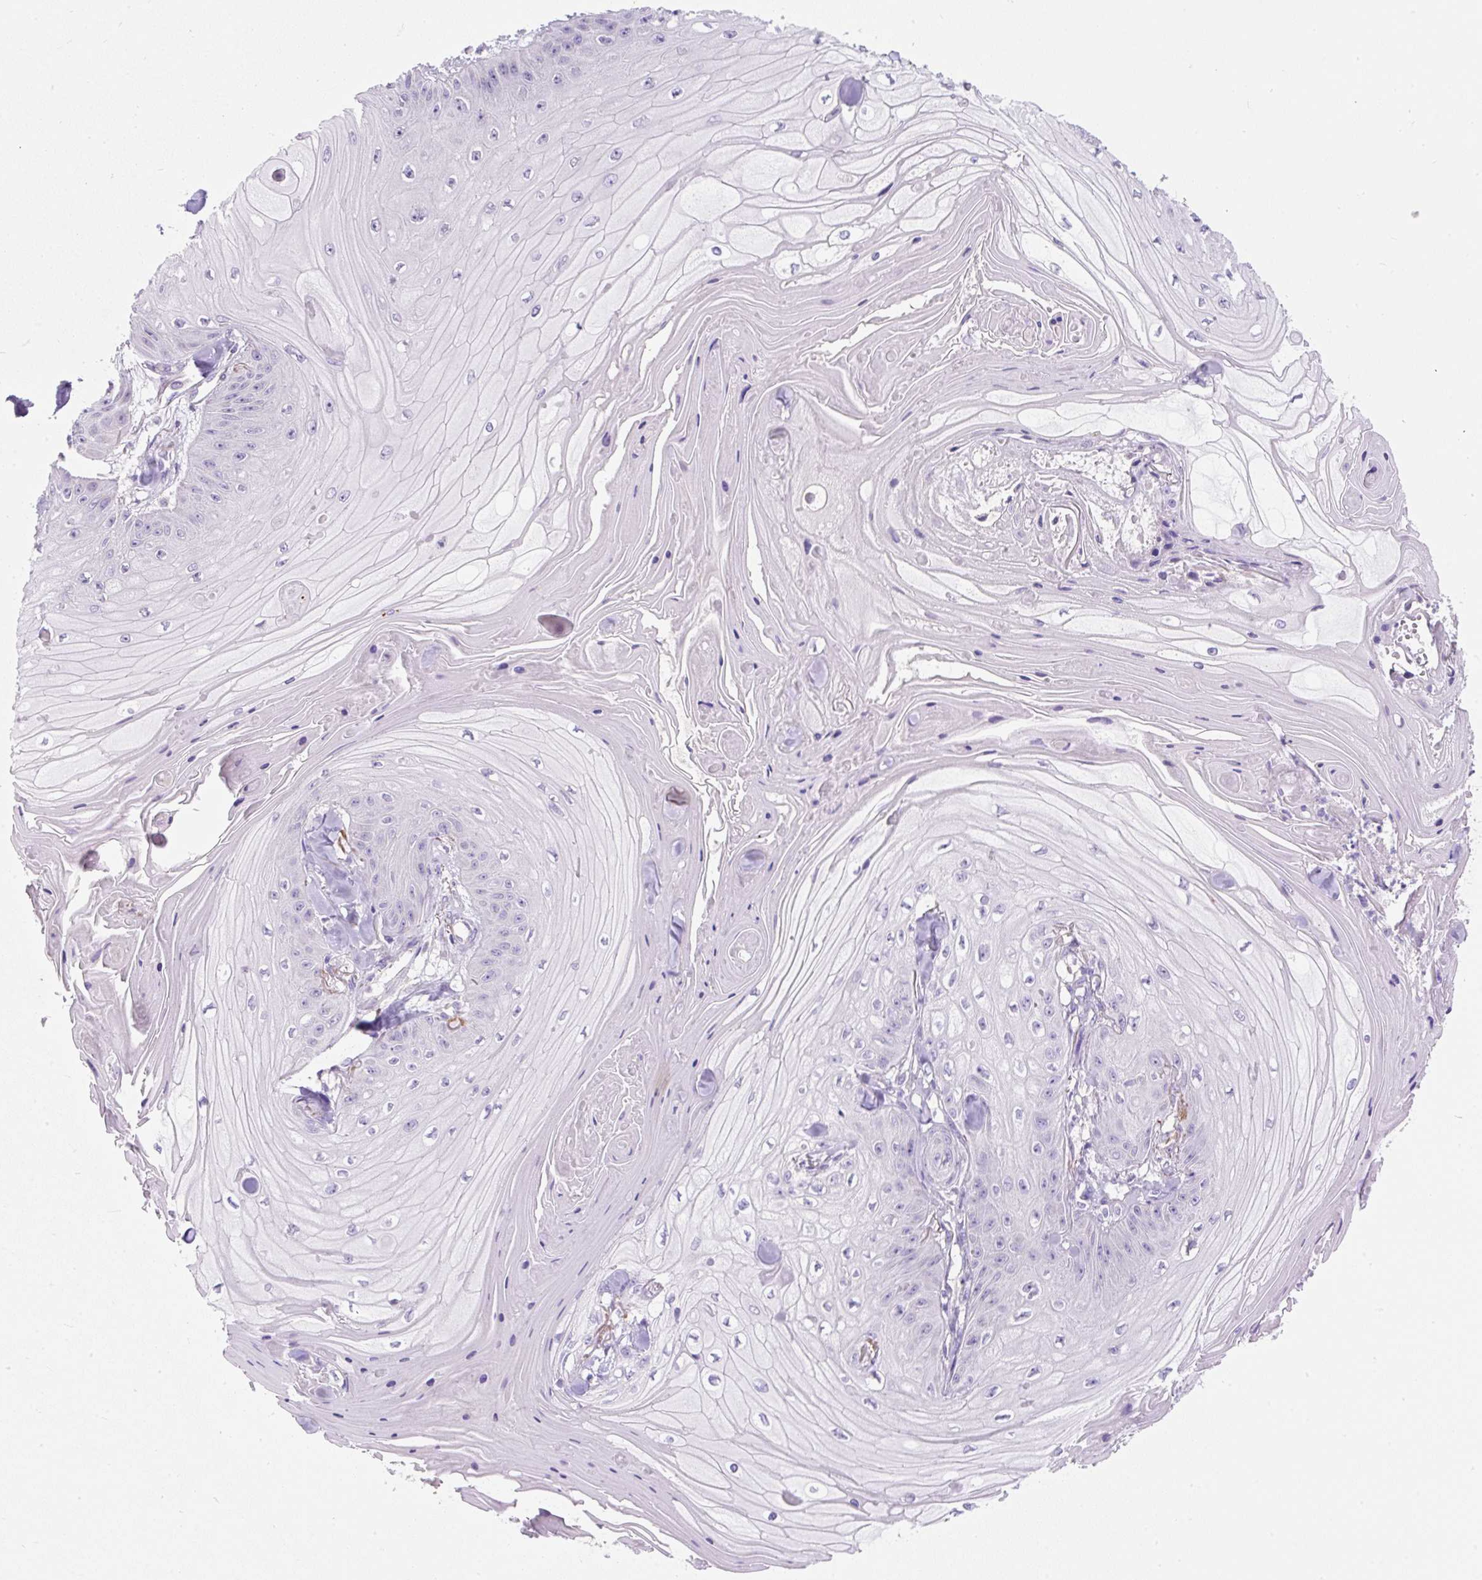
{"staining": {"intensity": "negative", "quantity": "none", "location": "none"}, "tissue": "skin cancer", "cell_type": "Tumor cells", "image_type": "cancer", "snomed": [{"axis": "morphology", "description": "Squamous cell carcinoma, NOS"}, {"axis": "topography", "description": "Skin"}], "caption": "High magnification brightfield microscopy of skin squamous cell carcinoma stained with DAB (brown) and counterstained with hematoxylin (blue): tumor cells show no significant expression.", "gene": "SUSD5", "patient": {"sex": "male", "age": 74}}